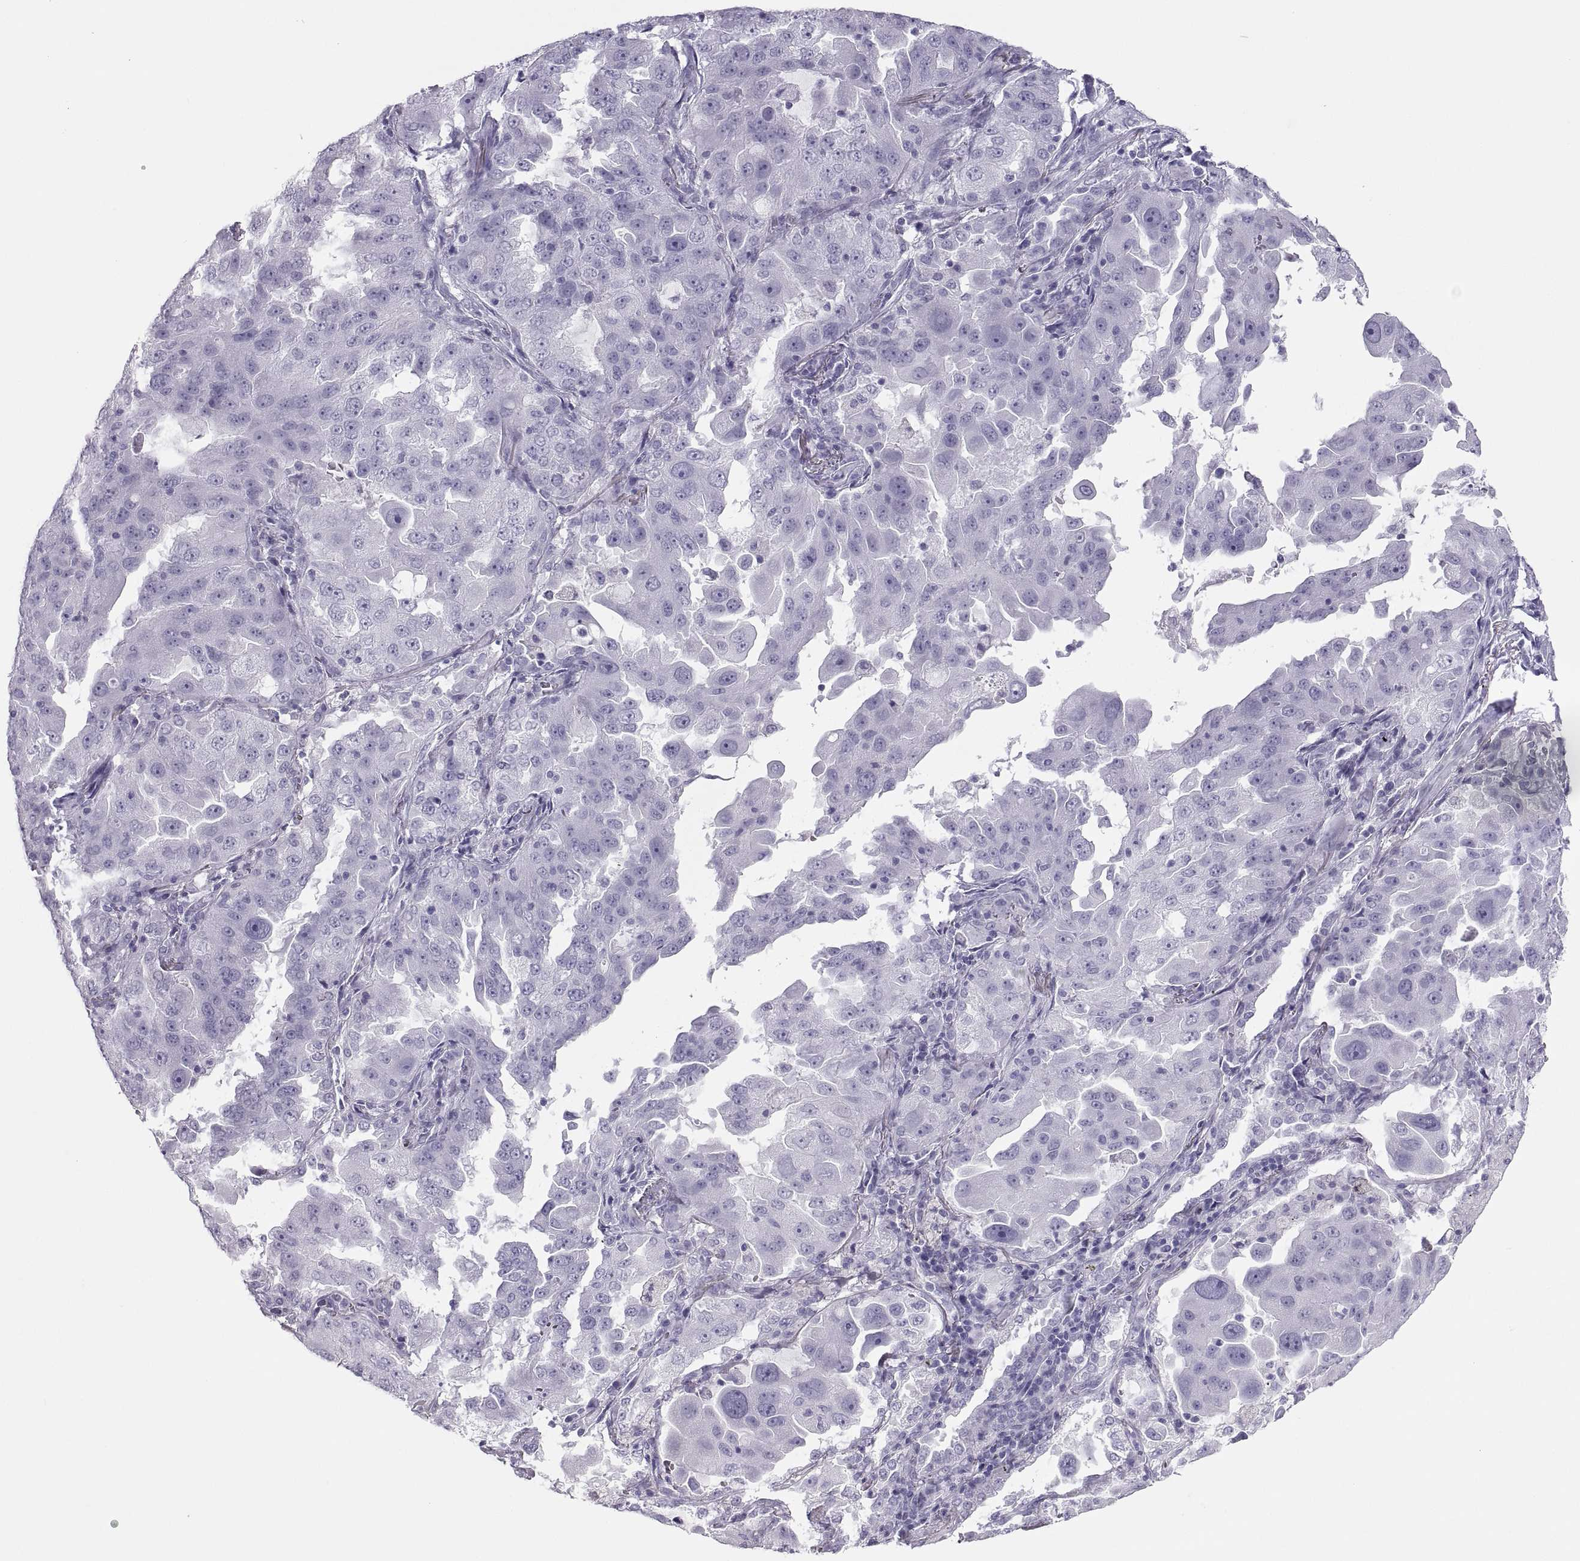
{"staining": {"intensity": "negative", "quantity": "none", "location": "none"}, "tissue": "lung cancer", "cell_type": "Tumor cells", "image_type": "cancer", "snomed": [{"axis": "morphology", "description": "Adenocarcinoma, NOS"}, {"axis": "topography", "description": "Lung"}], "caption": "Tumor cells show no significant staining in lung adenocarcinoma. (DAB (3,3'-diaminobenzidine) immunohistochemistry visualized using brightfield microscopy, high magnification).", "gene": "SEMG1", "patient": {"sex": "female", "age": 61}}